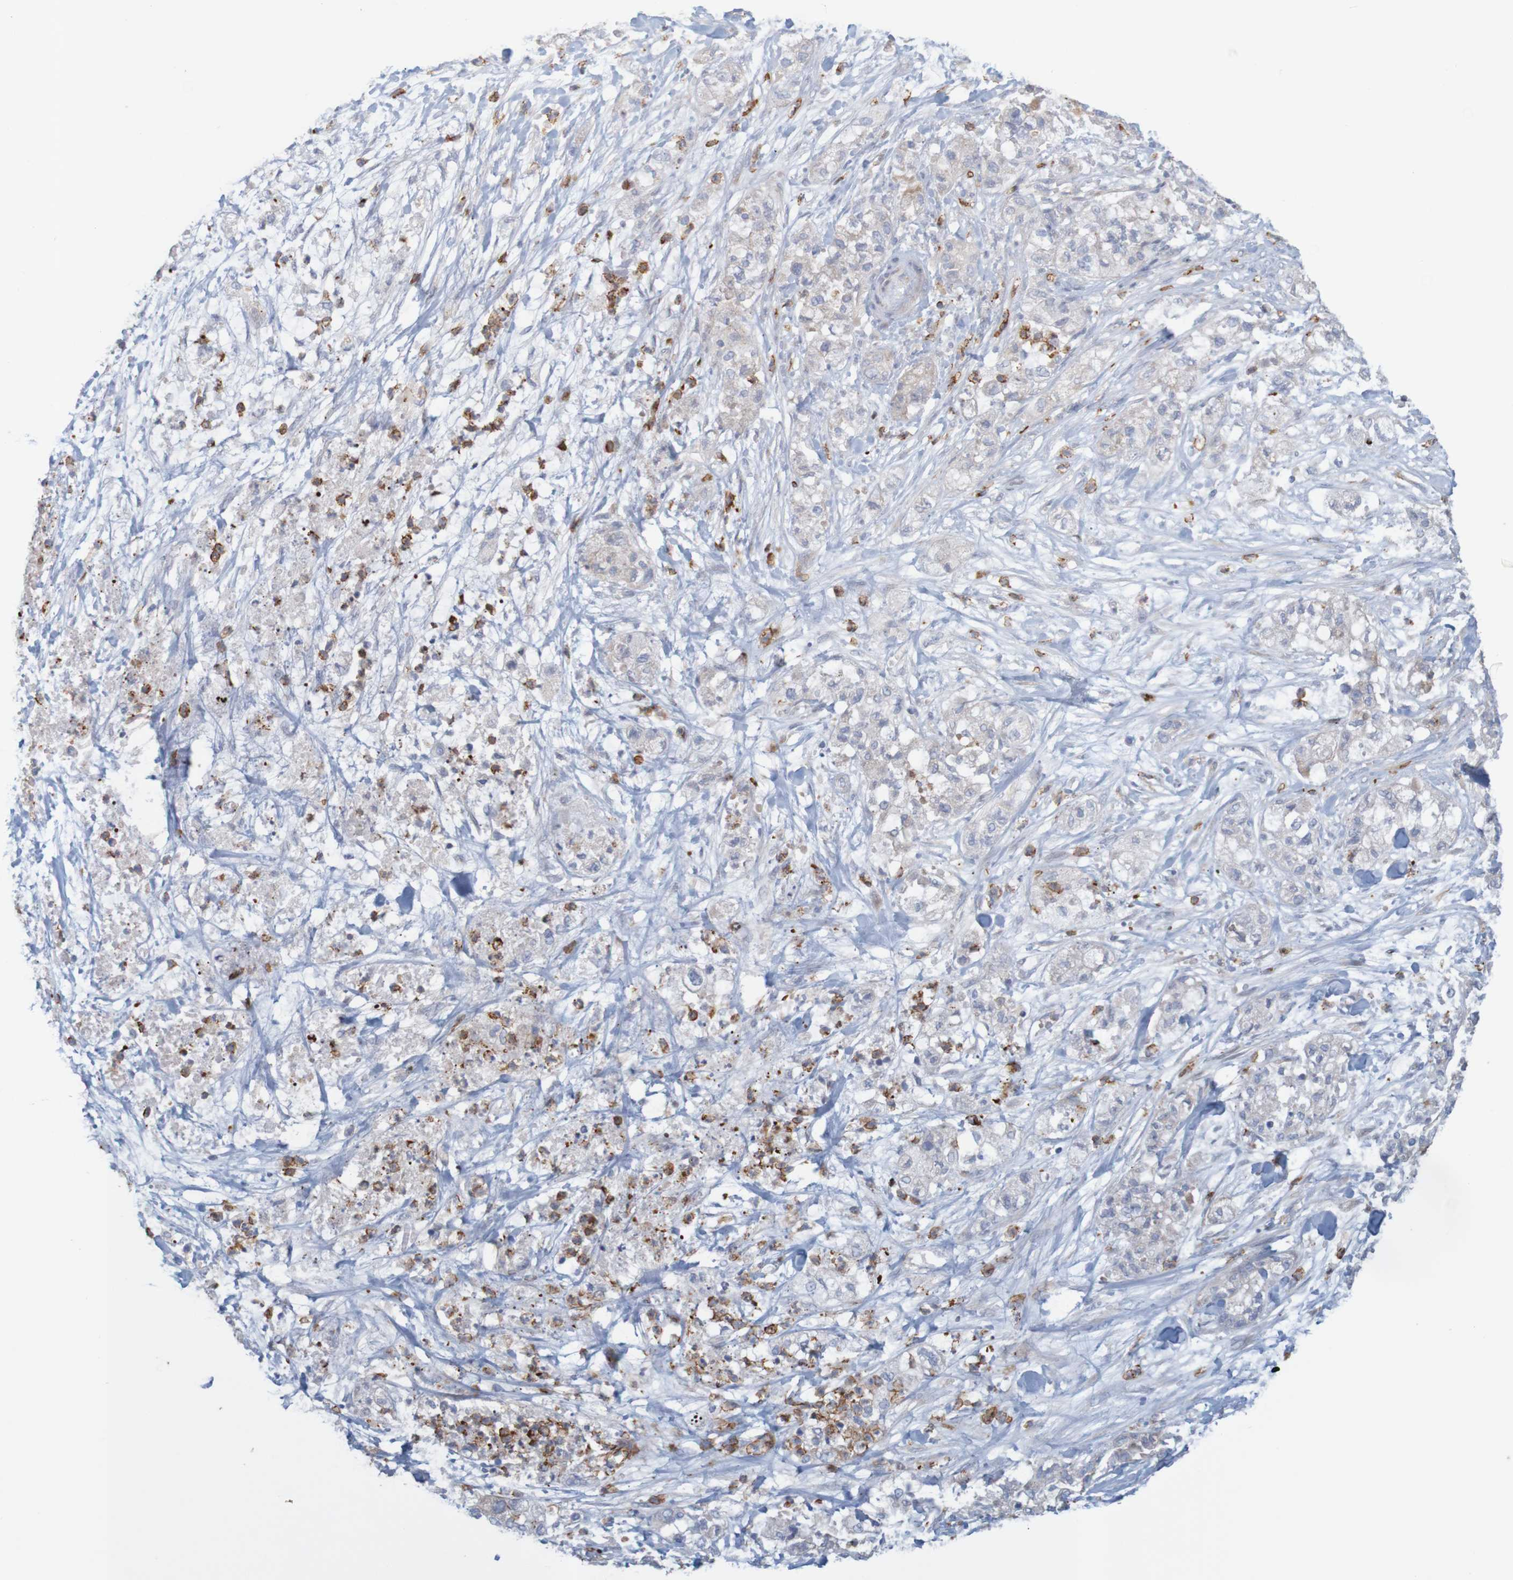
{"staining": {"intensity": "weak", "quantity": "<25%", "location": "cytoplasmic/membranous"}, "tissue": "pancreatic cancer", "cell_type": "Tumor cells", "image_type": "cancer", "snomed": [{"axis": "morphology", "description": "Adenocarcinoma, NOS"}, {"axis": "topography", "description": "Pancreas"}], "caption": "Photomicrograph shows no protein staining in tumor cells of pancreatic cancer tissue. (Immunohistochemistry (ihc), brightfield microscopy, high magnification).", "gene": "KRT23", "patient": {"sex": "female", "age": 78}}